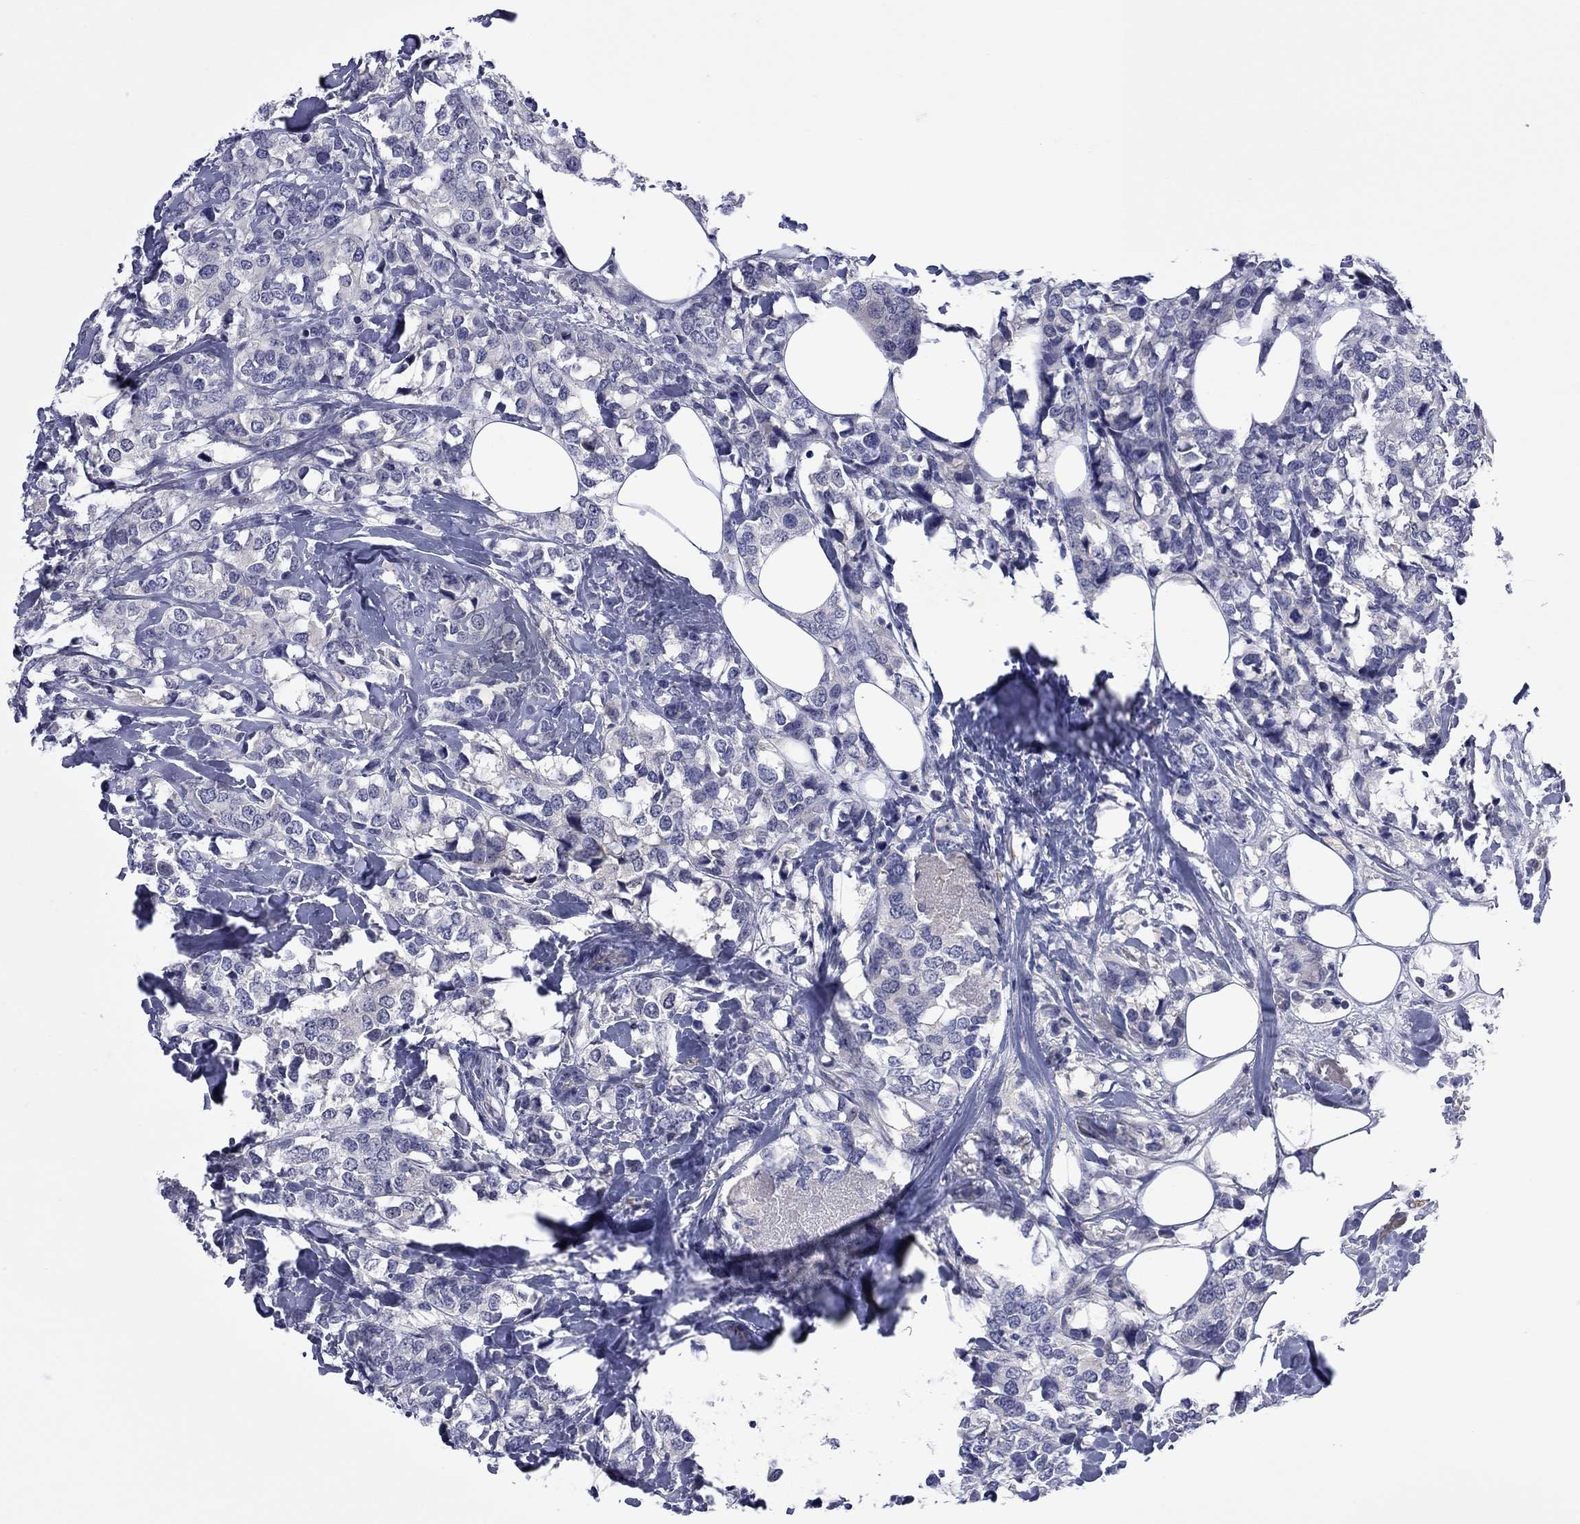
{"staining": {"intensity": "negative", "quantity": "none", "location": "none"}, "tissue": "breast cancer", "cell_type": "Tumor cells", "image_type": "cancer", "snomed": [{"axis": "morphology", "description": "Lobular carcinoma"}, {"axis": "topography", "description": "Breast"}], "caption": "High power microscopy photomicrograph of an immunohistochemistry (IHC) image of breast lobular carcinoma, revealing no significant staining in tumor cells.", "gene": "CTNNBIP1", "patient": {"sex": "female", "age": 59}}